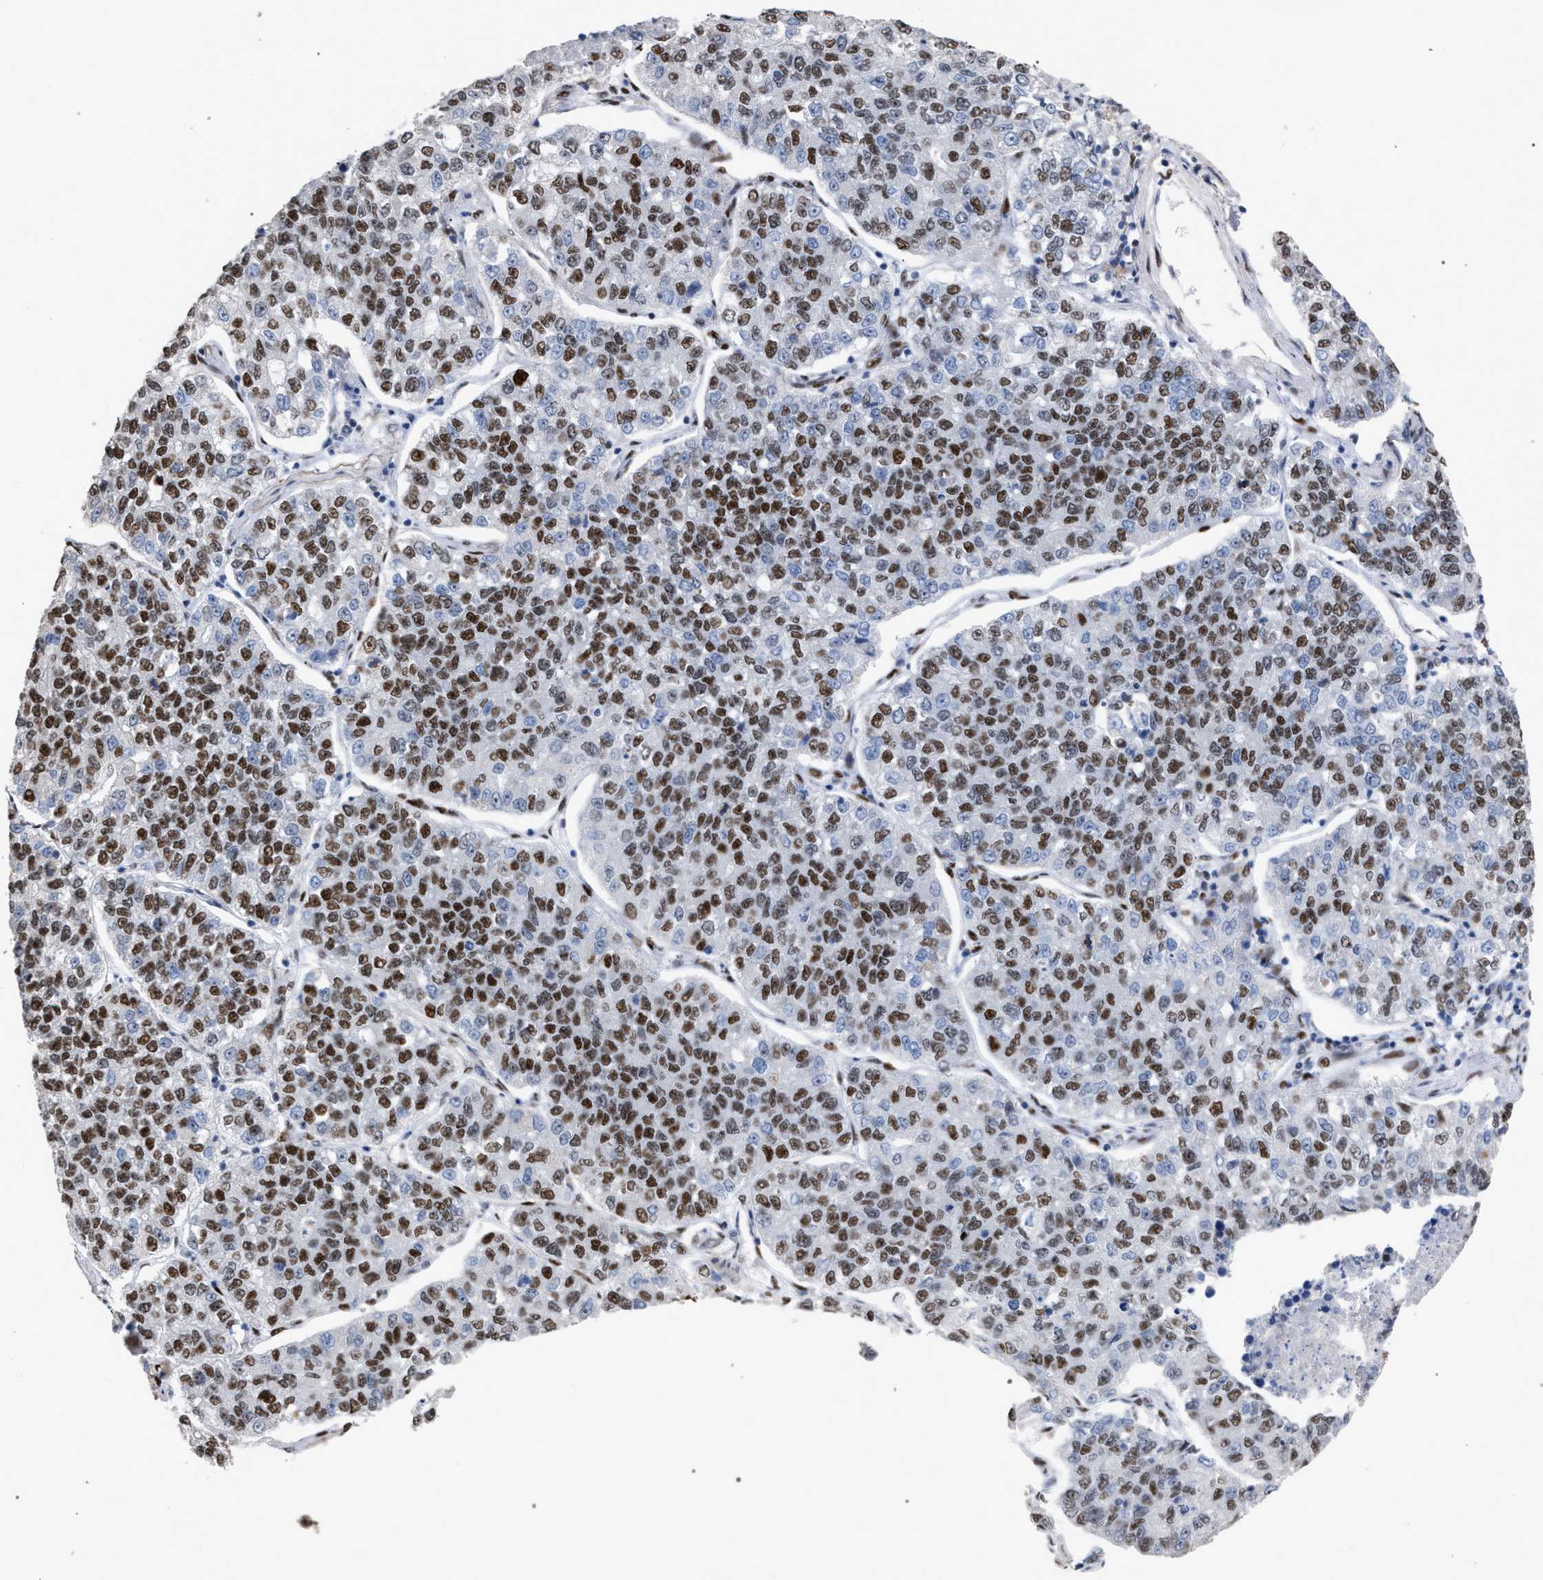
{"staining": {"intensity": "strong", "quantity": ">75%", "location": "nuclear"}, "tissue": "lung cancer", "cell_type": "Tumor cells", "image_type": "cancer", "snomed": [{"axis": "morphology", "description": "Adenocarcinoma, NOS"}, {"axis": "topography", "description": "Lung"}], "caption": "Lung cancer (adenocarcinoma) stained for a protein (brown) exhibits strong nuclear positive staining in approximately >75% of tumor cells.", "gene": "TP53BP1", "patient": {"sex": "male", "age": 49}}